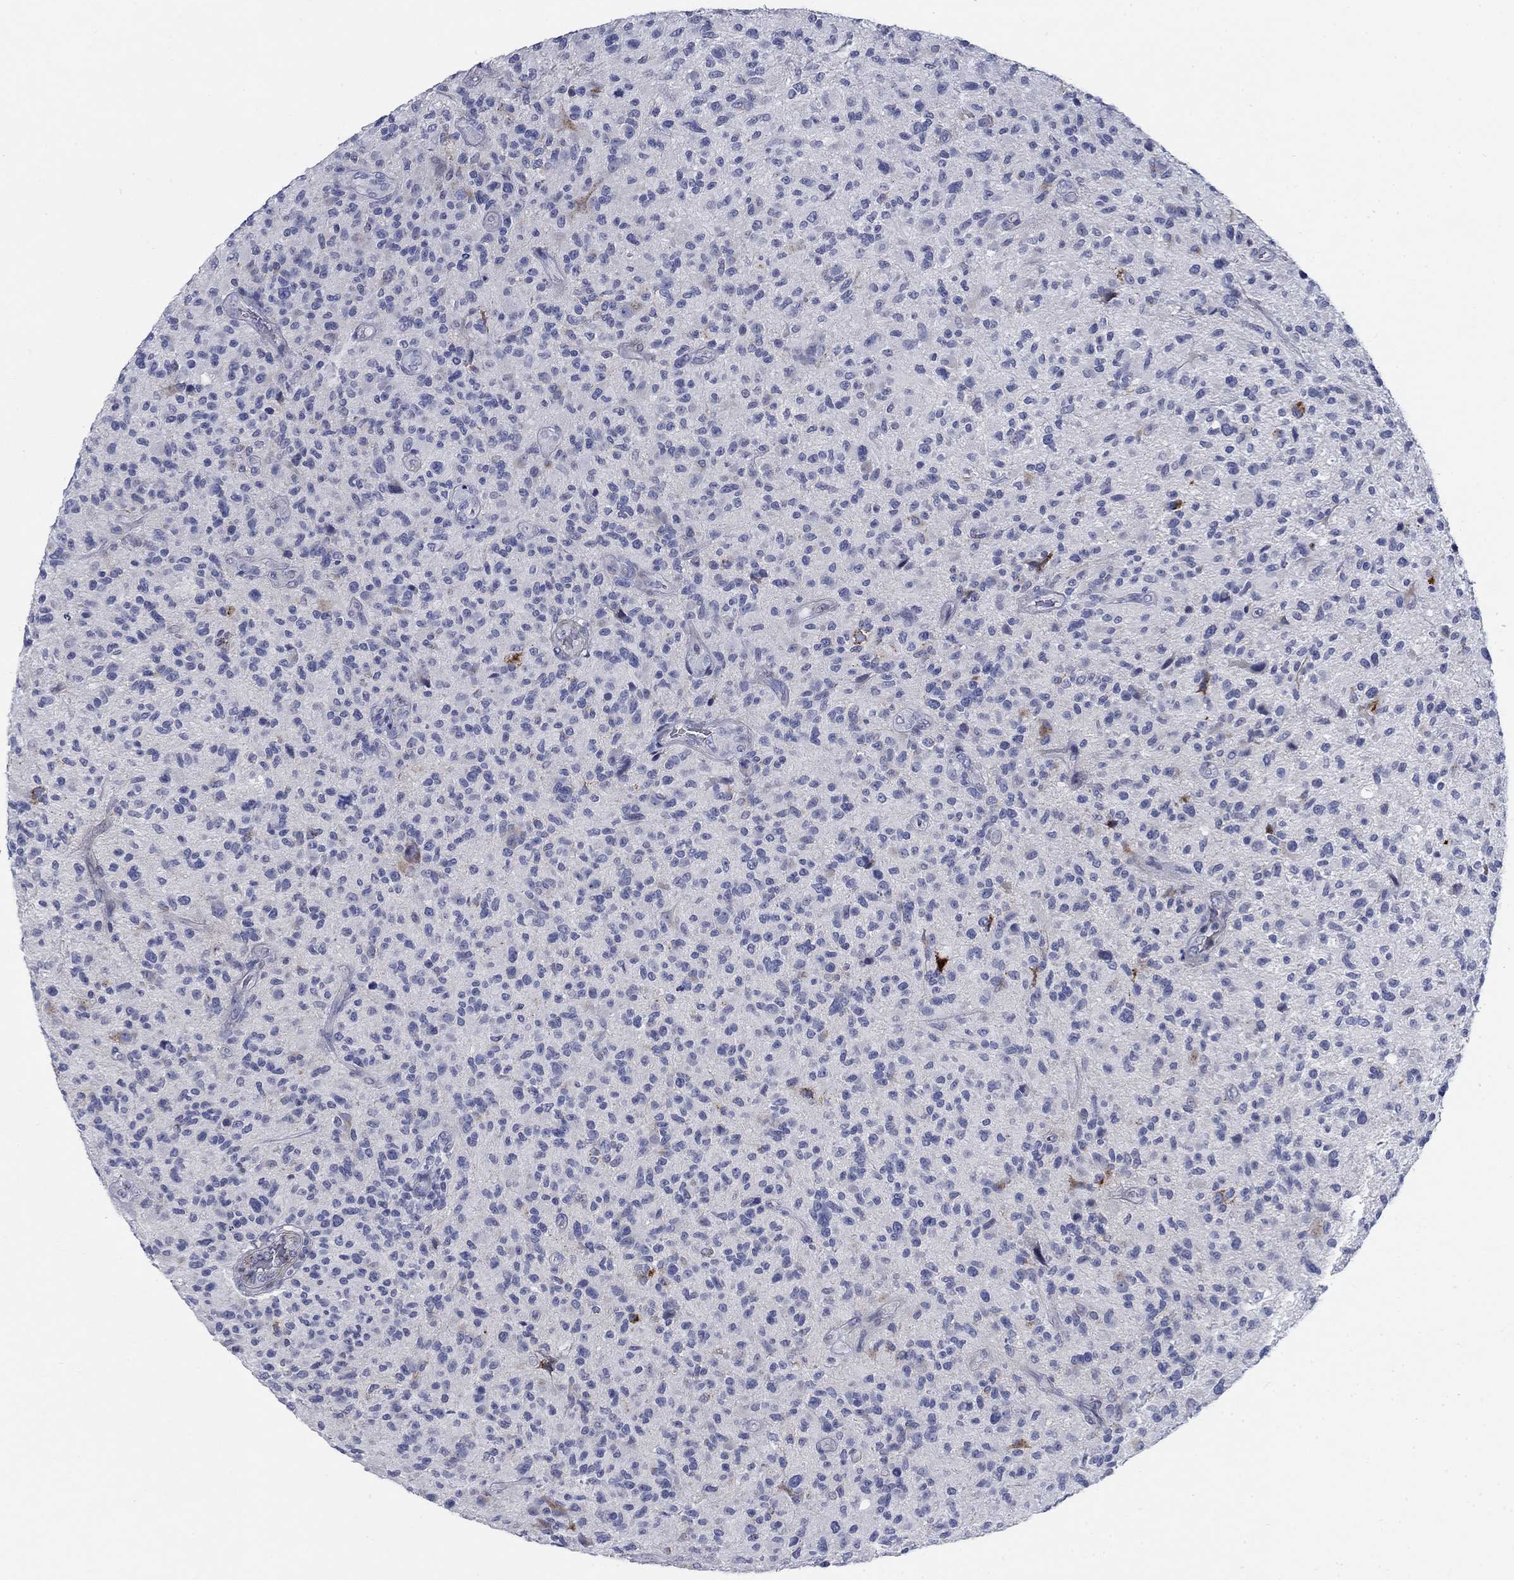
{"staining": {"intensity": "negative", "quantity": "none", "location": "none"}, "tissue": "glioma", "cell_type": "Tumor cells", "image_type": "cancer", "snomed": [{"axis": "morphology", "description": "Glioma, malignant, High grade"}, {"axis": "topography", "description": "Brain"}], "caption": "This is a photomicrograph of IHC staining of malignant glioma (high-grade), which shows no staining in tumor cells.", "gene": "DNER", "patient": {"sex": "male", "age": 47}}